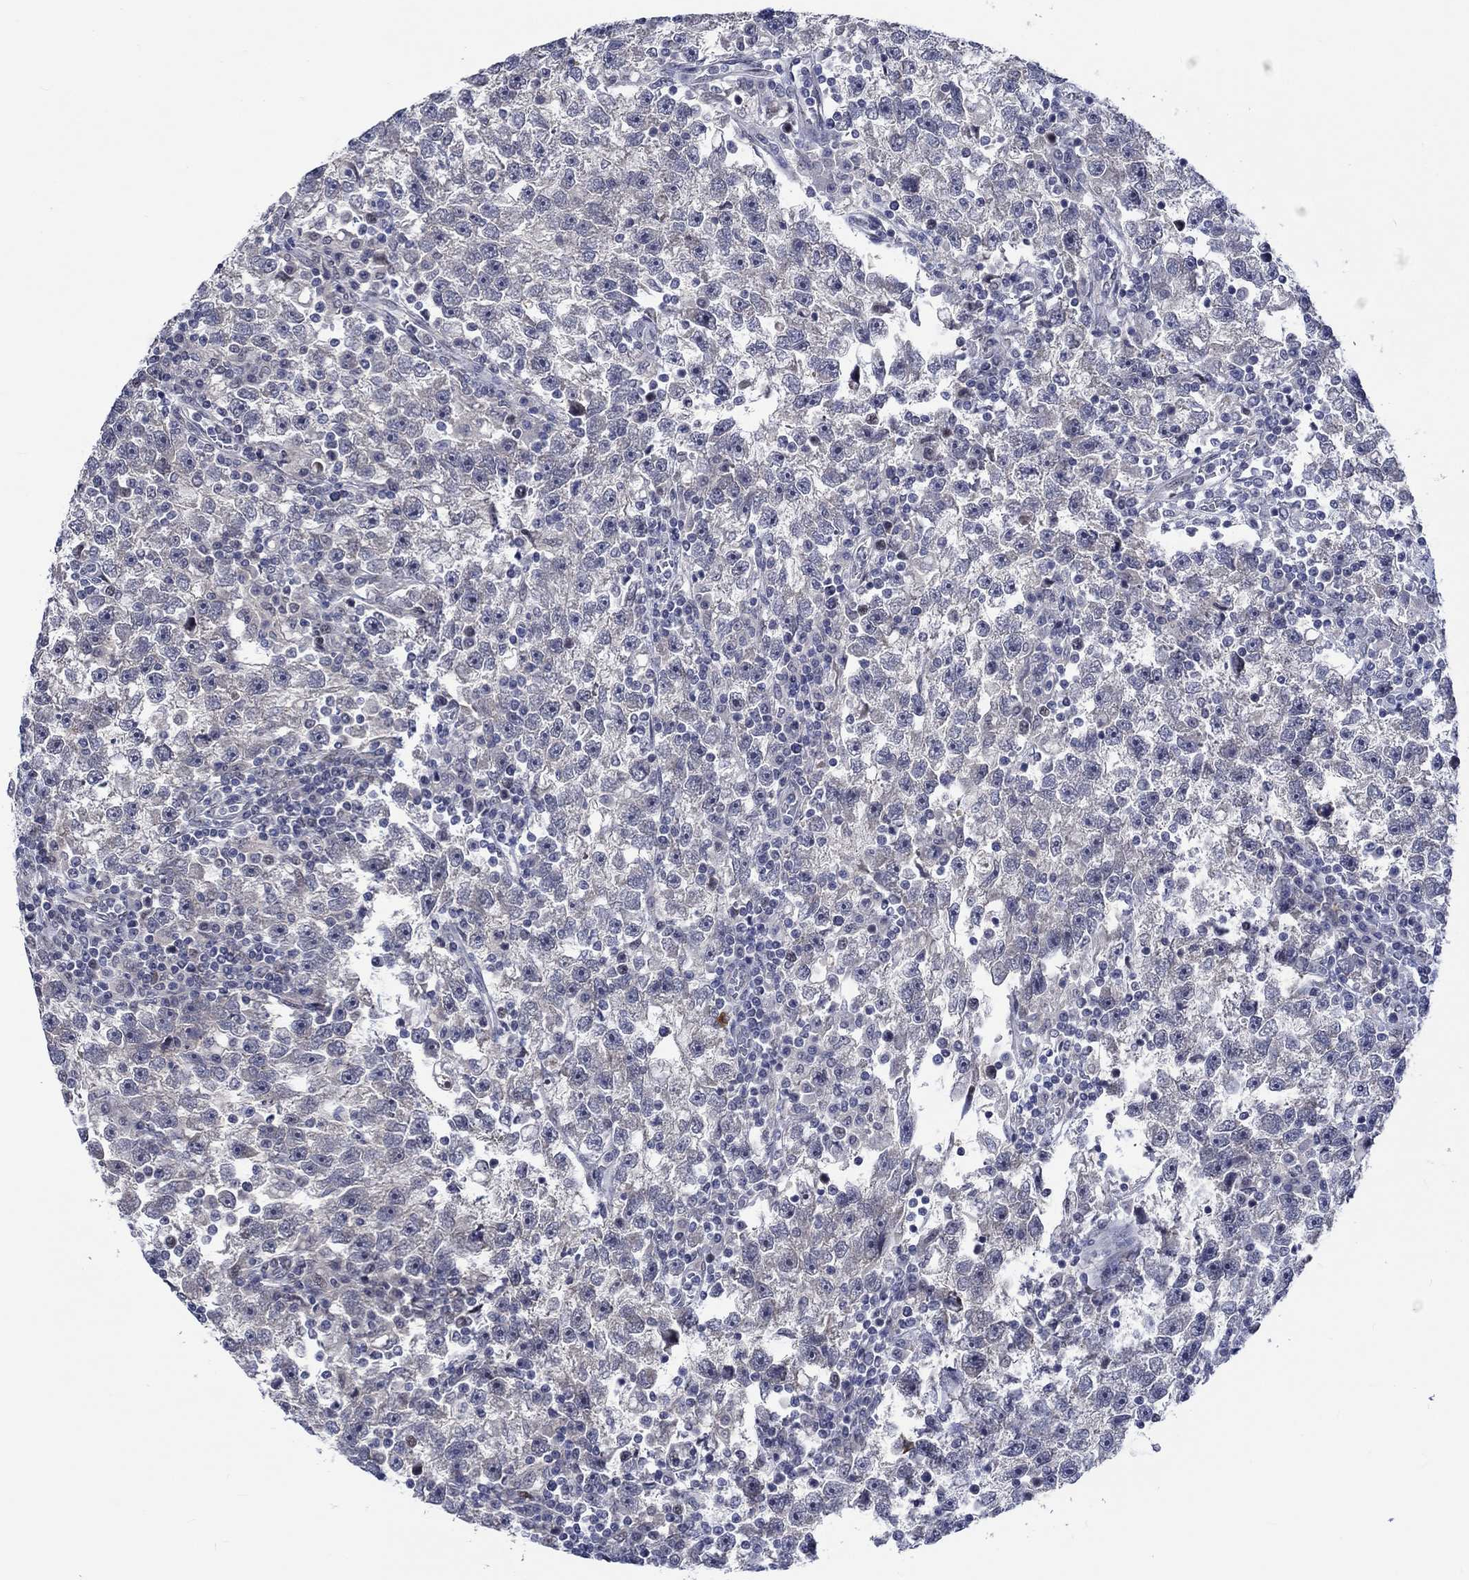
{"staining": {"intensity": "negative", "quantity": "none", "location": "none"}, "tissue": "testis cancer", "cell_type": "Tumor cells", "image_type": "cancer", "snomed": [{"axis": "morphology", "description": "Seminoma, NOS"}, {"axis": "topography", "description": "Testis"}], "caption": "The image reveals no significant positivity in tumor cells of testis seminoma.", "gene": "E2F8", "patient": {"sex": "male", "age": 47}}